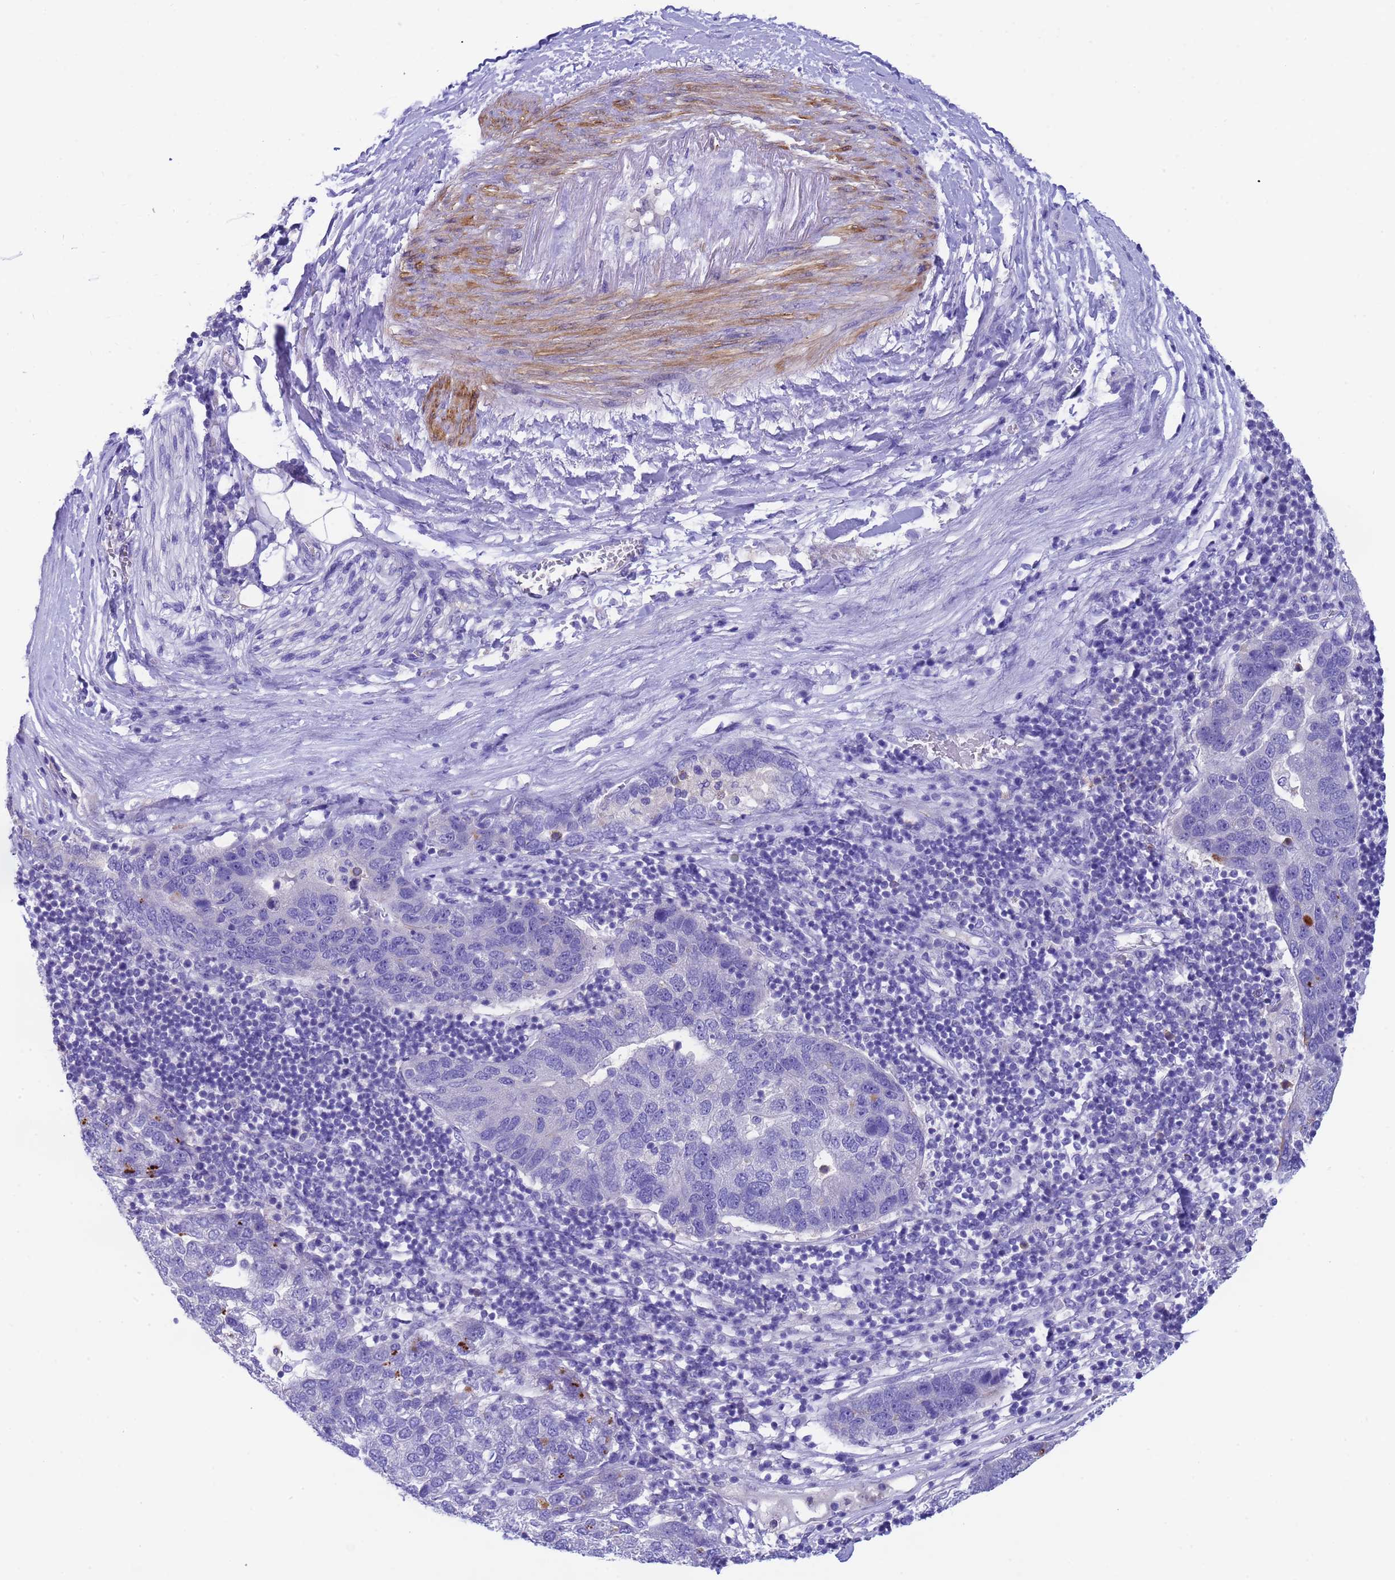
{"staining": {"intensity": "negative", "quantity": "none", "location": "none"}, "tissue": "pancreatic cancer", "cell_type": "Tumor cells", "image_type": "cancer", "snomed": [{"axis": "morphology", "description": "Adenocarcinoma, NOS"}, {"axis": "topography", "description": "Pancreas"}], "caption": "Immunohistochemistry image of neoplastic tissue: human pancreatic cancer (adenocarcinoma) stained with DAB (3,3'-diaminobenzidine) shows no significant protein positivity in tumor cells.", "gene": "USP38", "patient": {"sex": "female", "age": 61}}